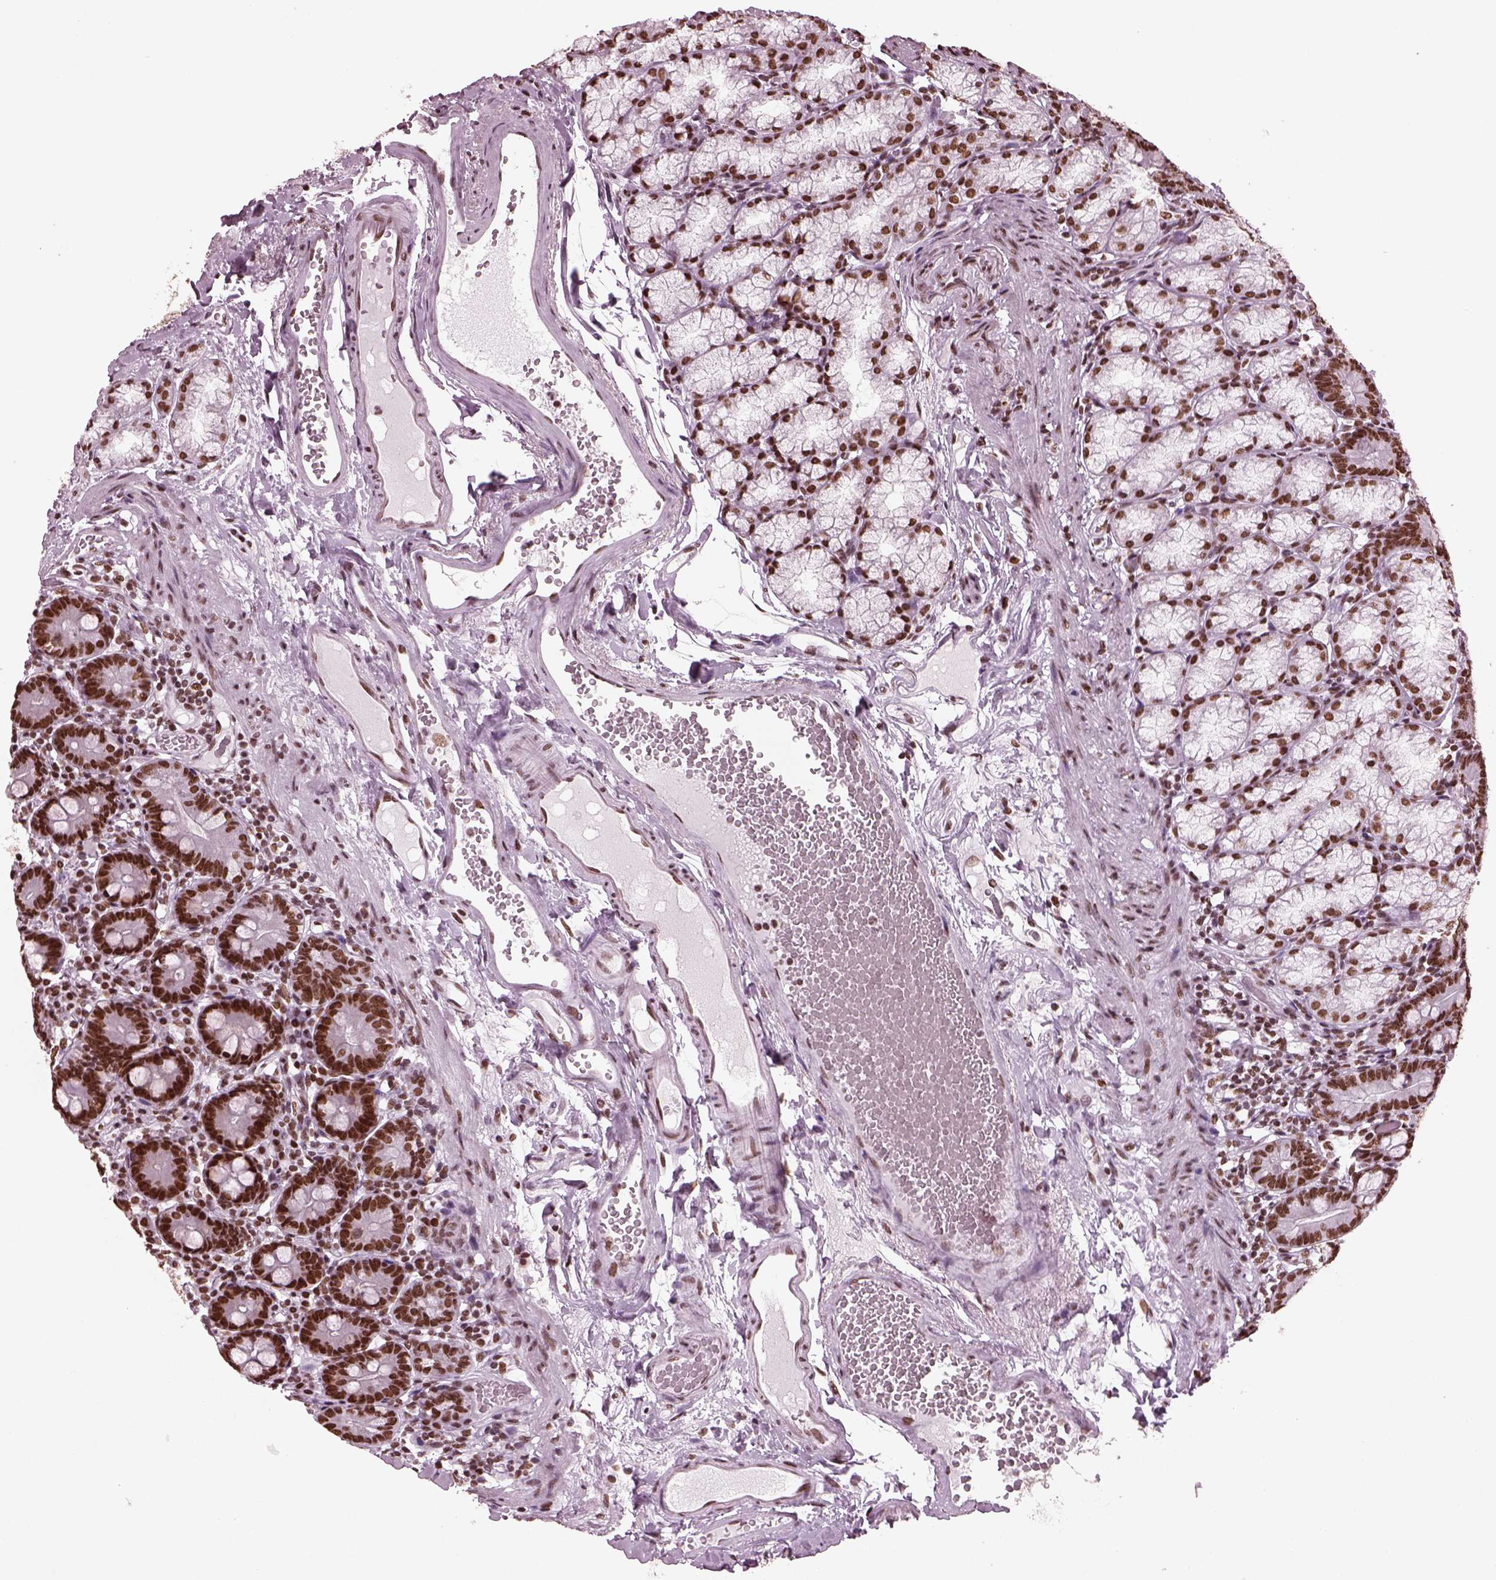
{"staining": {"intensity": "strong", "quantity": ">75%", "location": "nuclear"}, "tissue": "duodenum", "cell_type": "Glandular cells", "image_type": "normal", "snomed": [{"axis": "morphology", "description": "Normal tissue, NOS"}, {"axis": "topography", "description": "Duodenum"}], "caption": "A high amount of strong nuclear positivity is appreciated in about >75% of glandular cells in normal duodenum.", "gene": "CBFA2T3", "patient": {"sex": "female", "age": 67}}